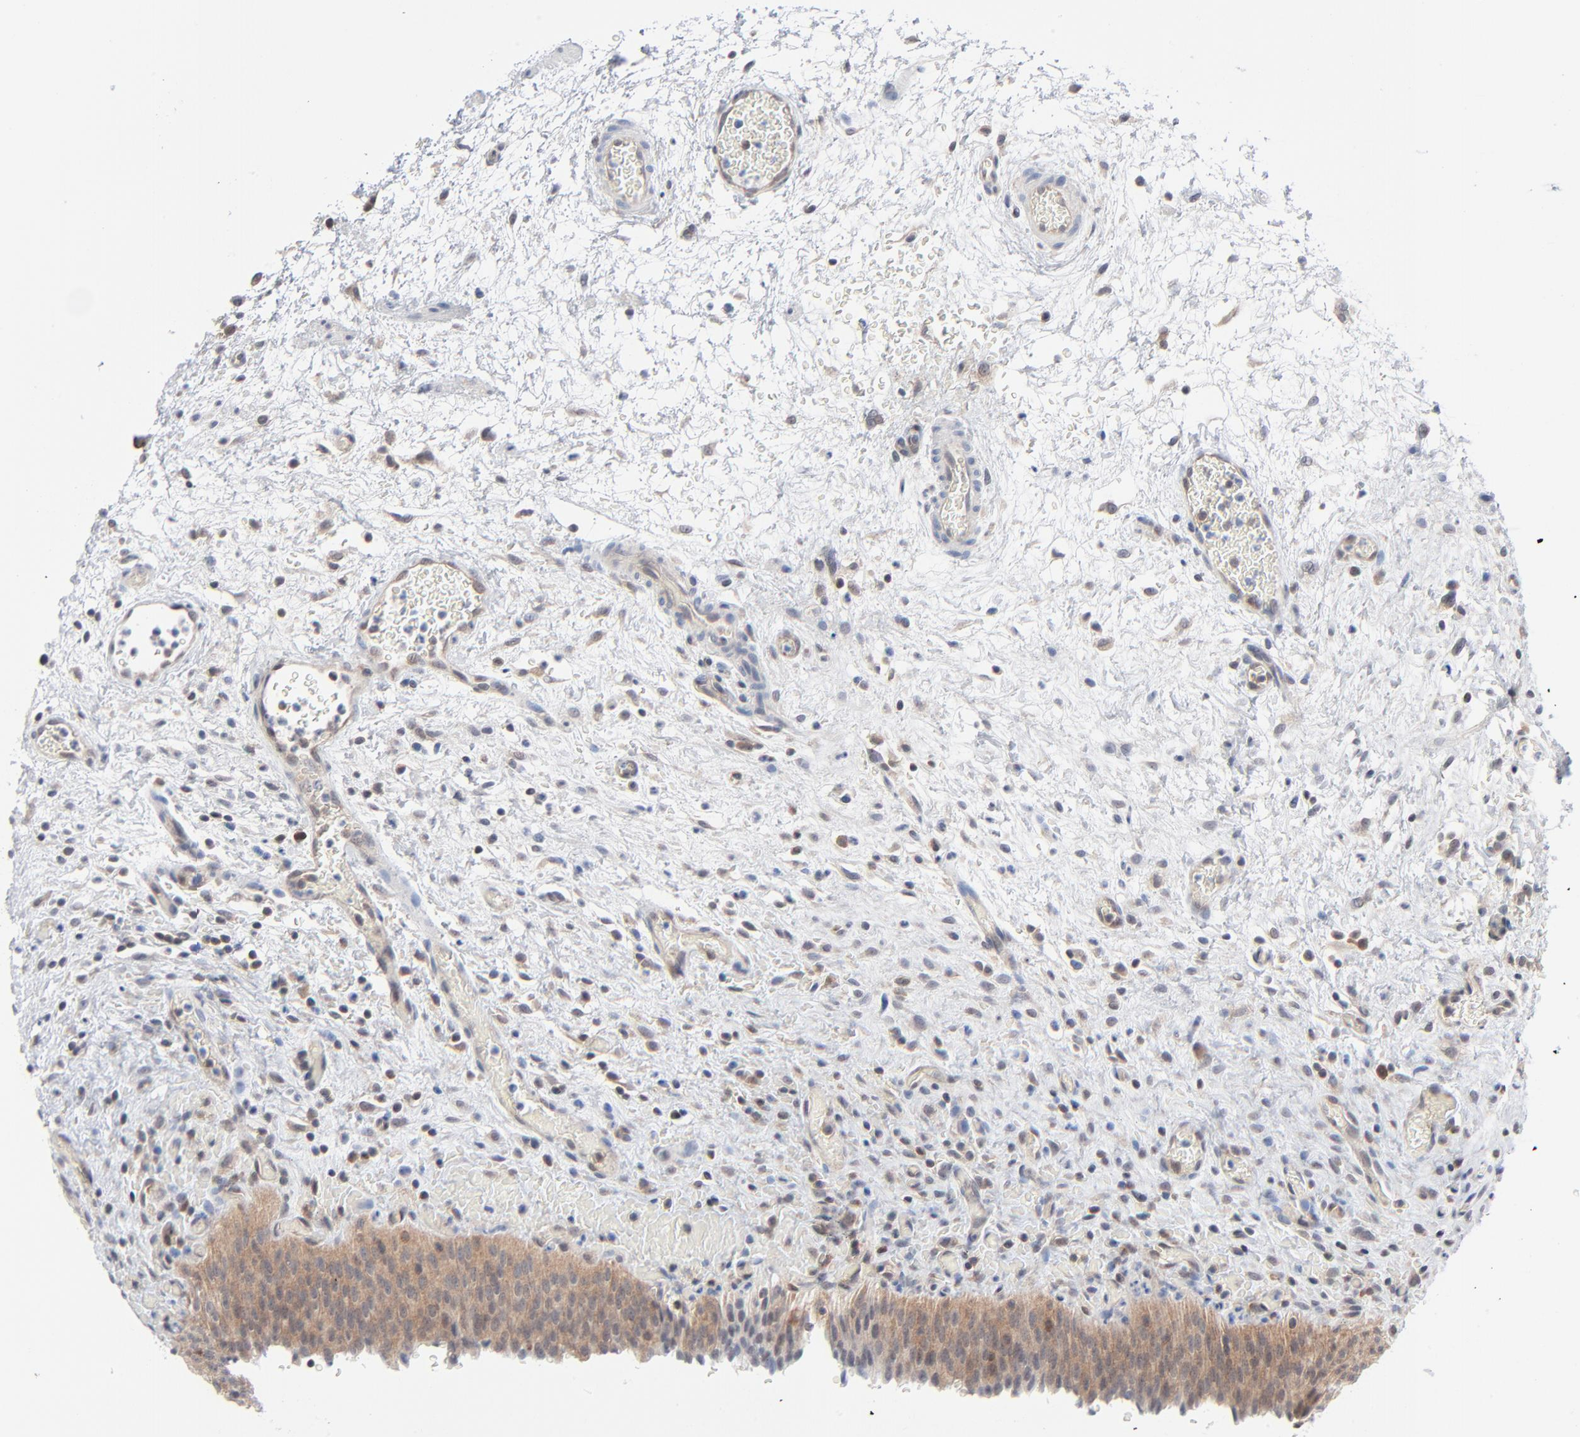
{"staining": {"intensity": "weak", "quantity": ">75%", "location": "cytoplasmic/membranous"}, "tissue": "urinary bladder", "cell_type": "Urothelial cells", "image_type": "normal", "snomed": [{"axis": "morphology", "description": "Normal tissue, NOS"}, {"axis": "topography", "description": "Urinary bladder"}], "caption": "High-magnification brightfield microscopy of normal urinary bladder stained with DAB (brown) and counterstained with hematoxylin (blue). urothelial cells exhibit weak cytoplasmic/membranous positivity is appreciated in about>75% of cells.", "gene": "RPS6KB1", "patient": {"sex": "male", "age": 51}}